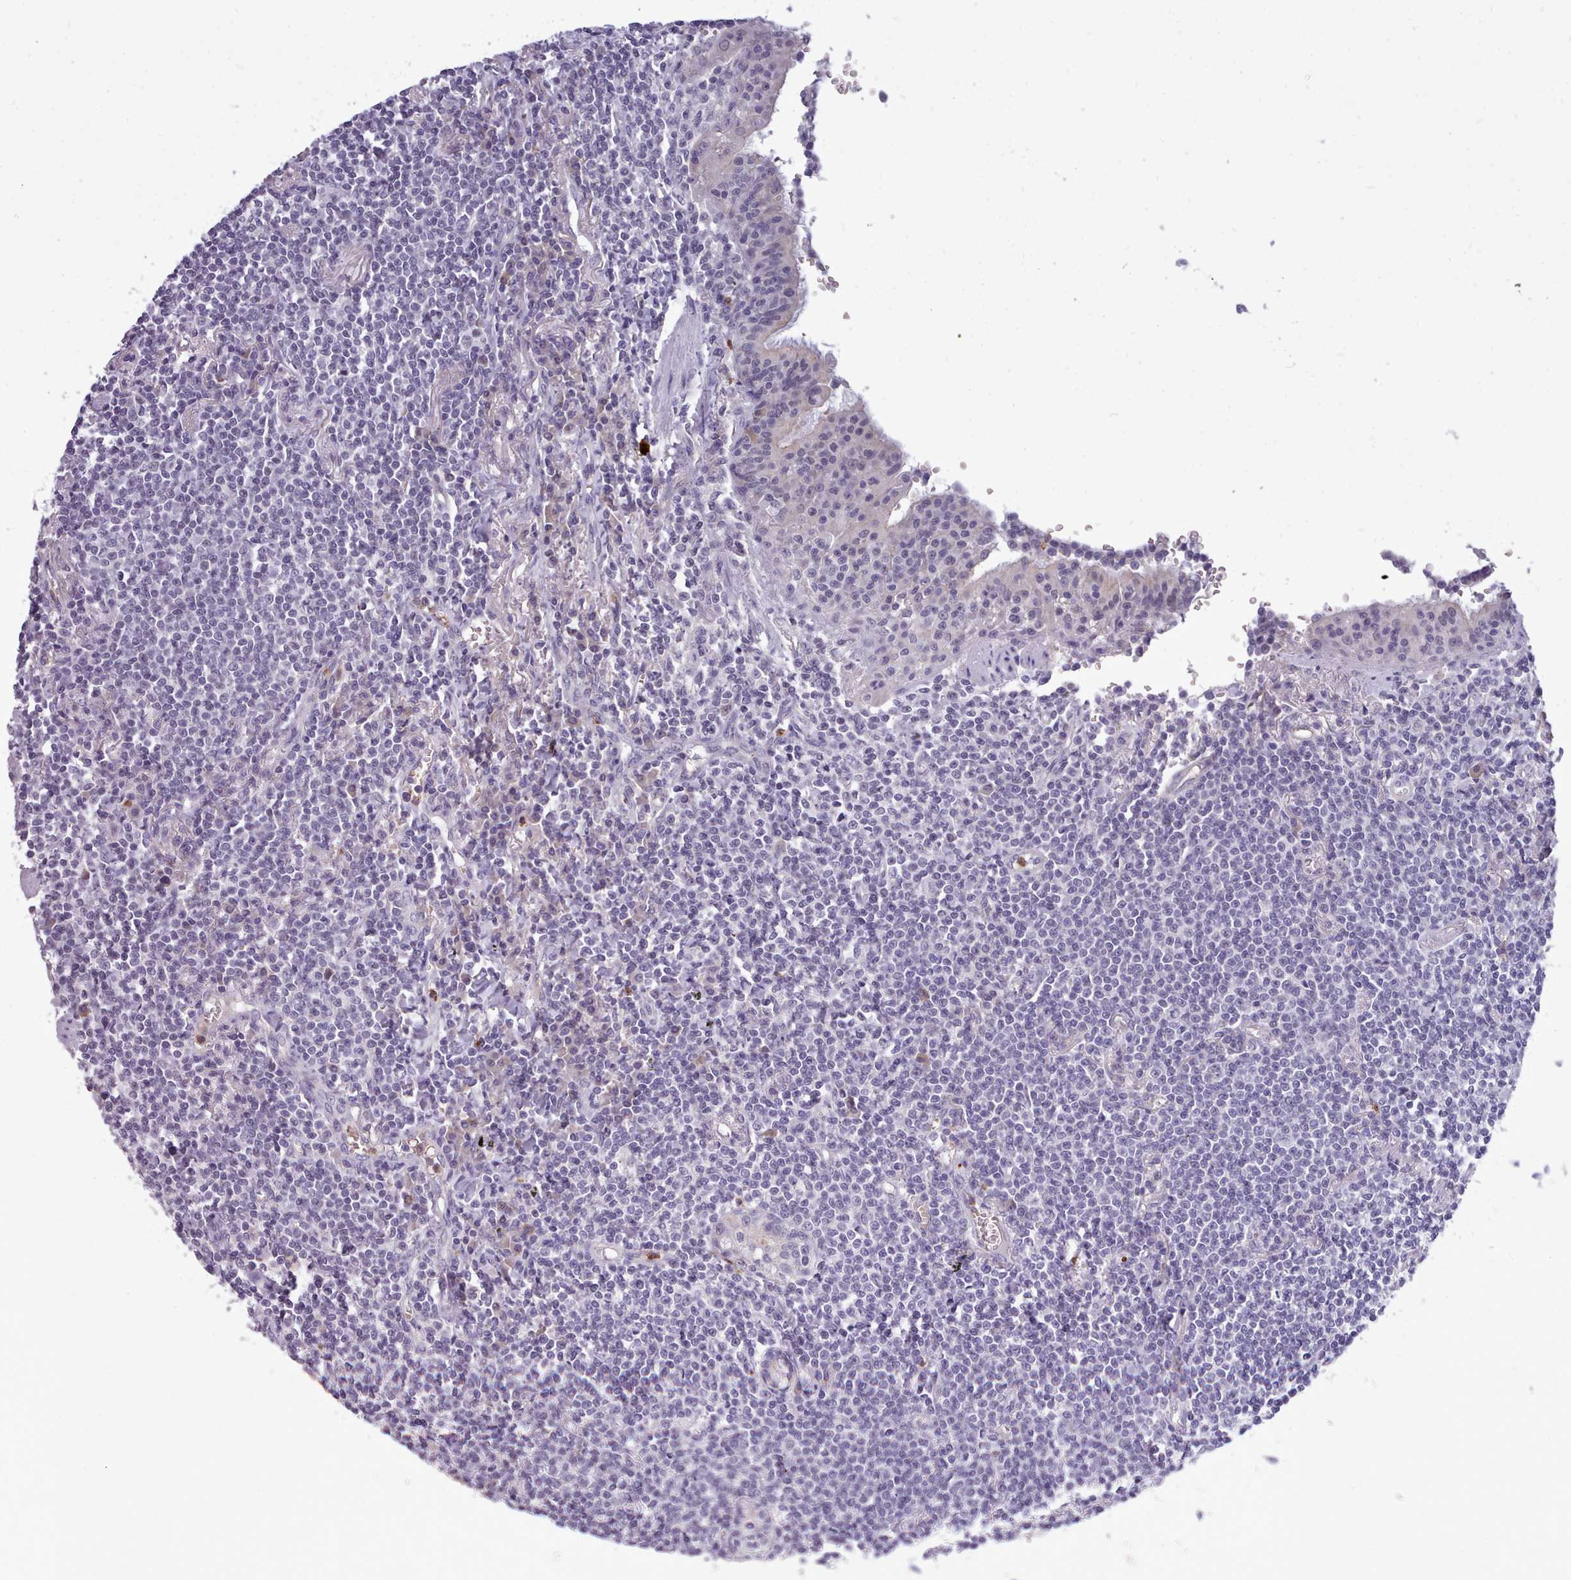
{"staining": {"intensity": "negative", "quantity": "none", "location": "none"}, "tissue": "lymphoma", "cell_type": "Tumor cells", "image_type": "cancer", "snomed": [{"axis": "morphology", "description": "Malignant lymphoma, non-Hodgkin's type, Low grade"}, {"axis": "topography", "description": "Lung"}], "caption": "High magnification brightfield microscopy of lymphoma stained with DAB (brown) and counterstained with hematoxylin (blue): tumor cells show no significant expression. (DAB (3,3'-diaminobenzidine) IHC visualized using brightfield microscopy, high magnification).", "gene": "KCTD16", "patient": {"sex": "female", "age": 71}}